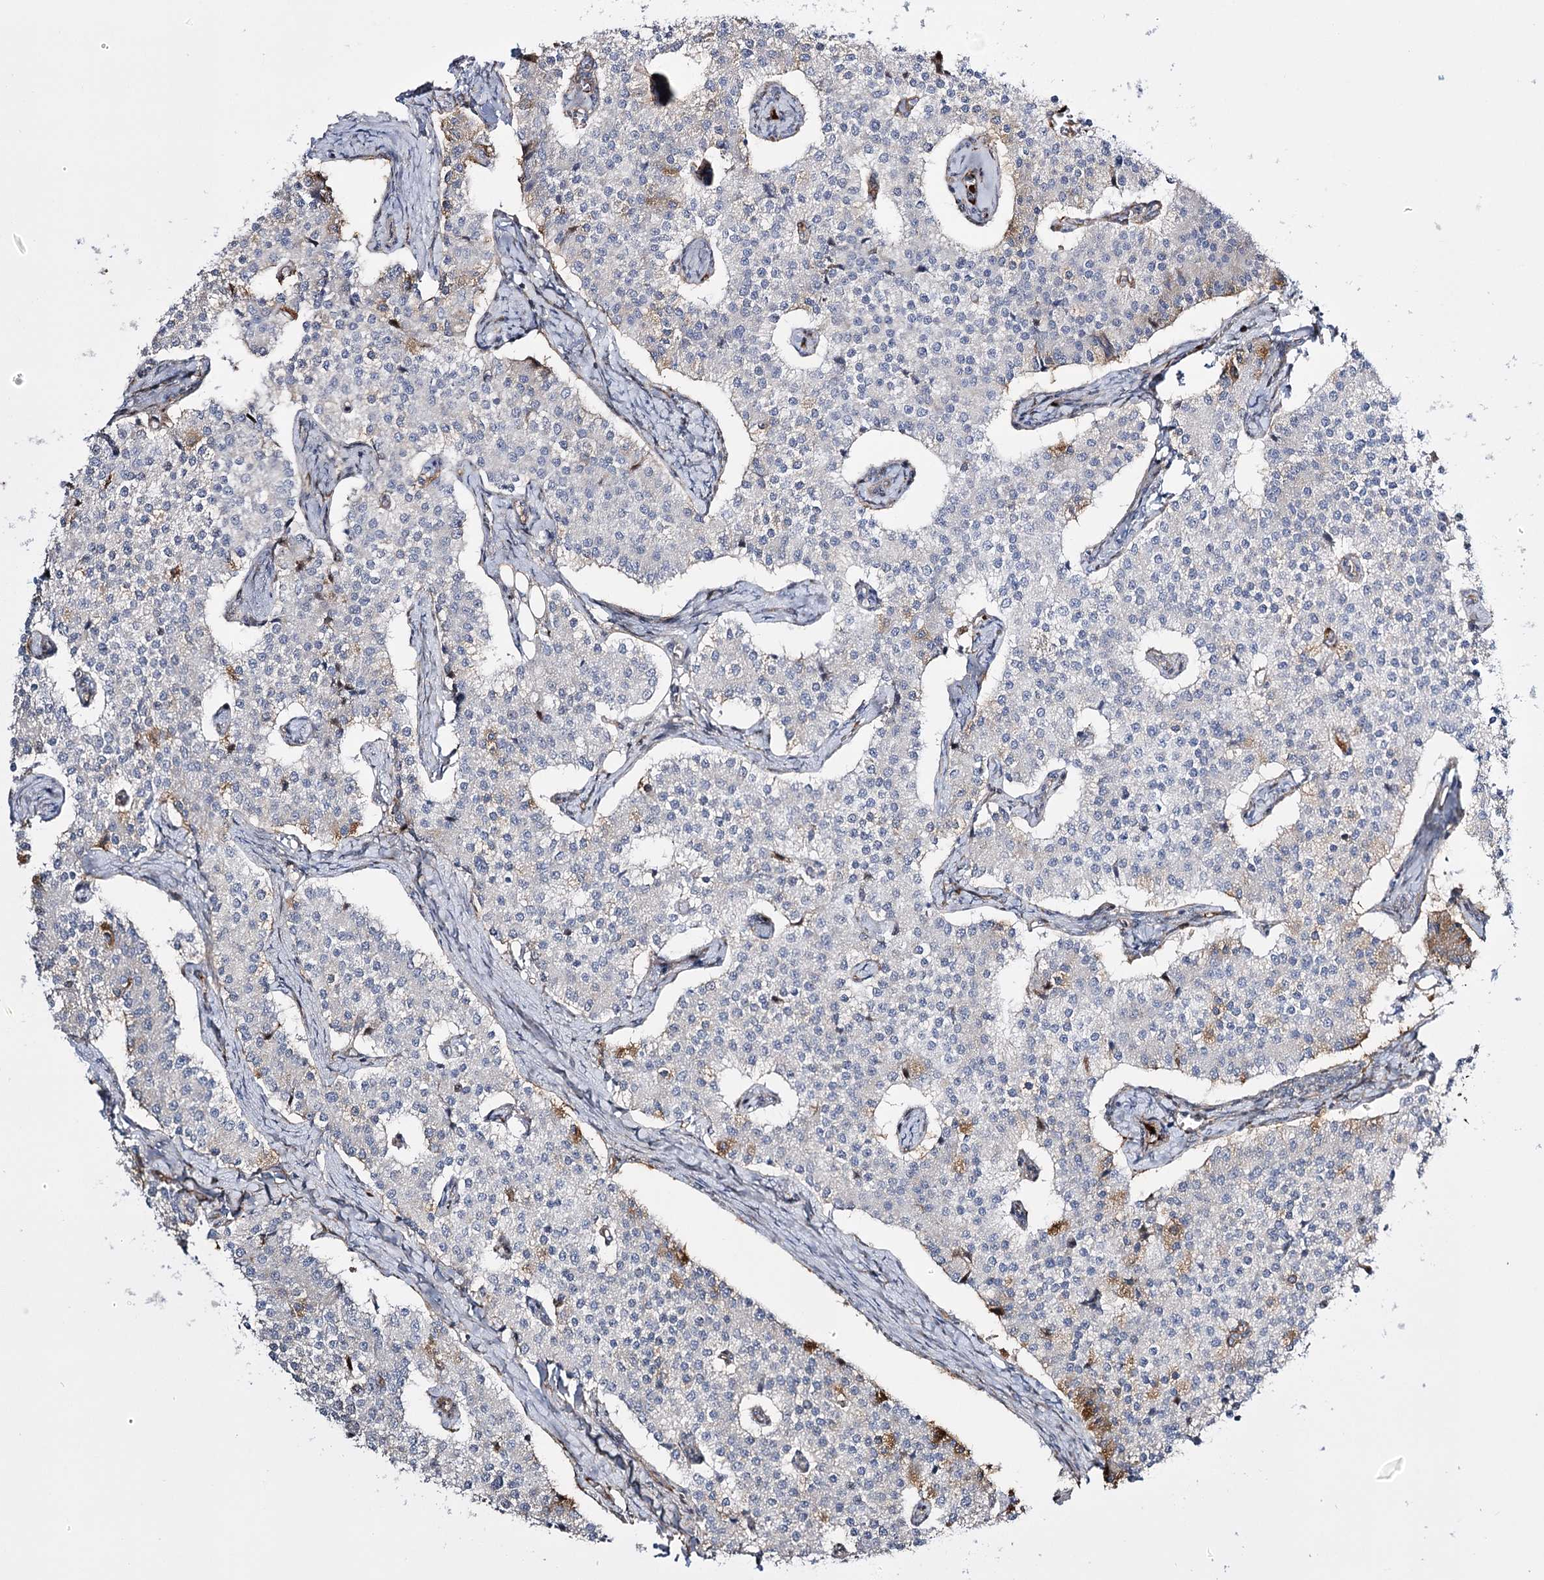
{"staining": {"intensity": "negative", "quantity": "none", "location": "none"}, "tissue": "carcinoid", "cell_type": "Tumor cells", "image_type": "cancer", "snomed": [{"axis": "morphology", "description": "Carcinoid, malignant, NOS"}, {"axis": "topography", "description": "Colon"}], "caption": "This is an immunohistochemistry (IHC) histopathology image of human carcinoid. There is no staining in tumor cells.", "gene": "RBM15B", "patient": {"sex": "female", "age": 52}}